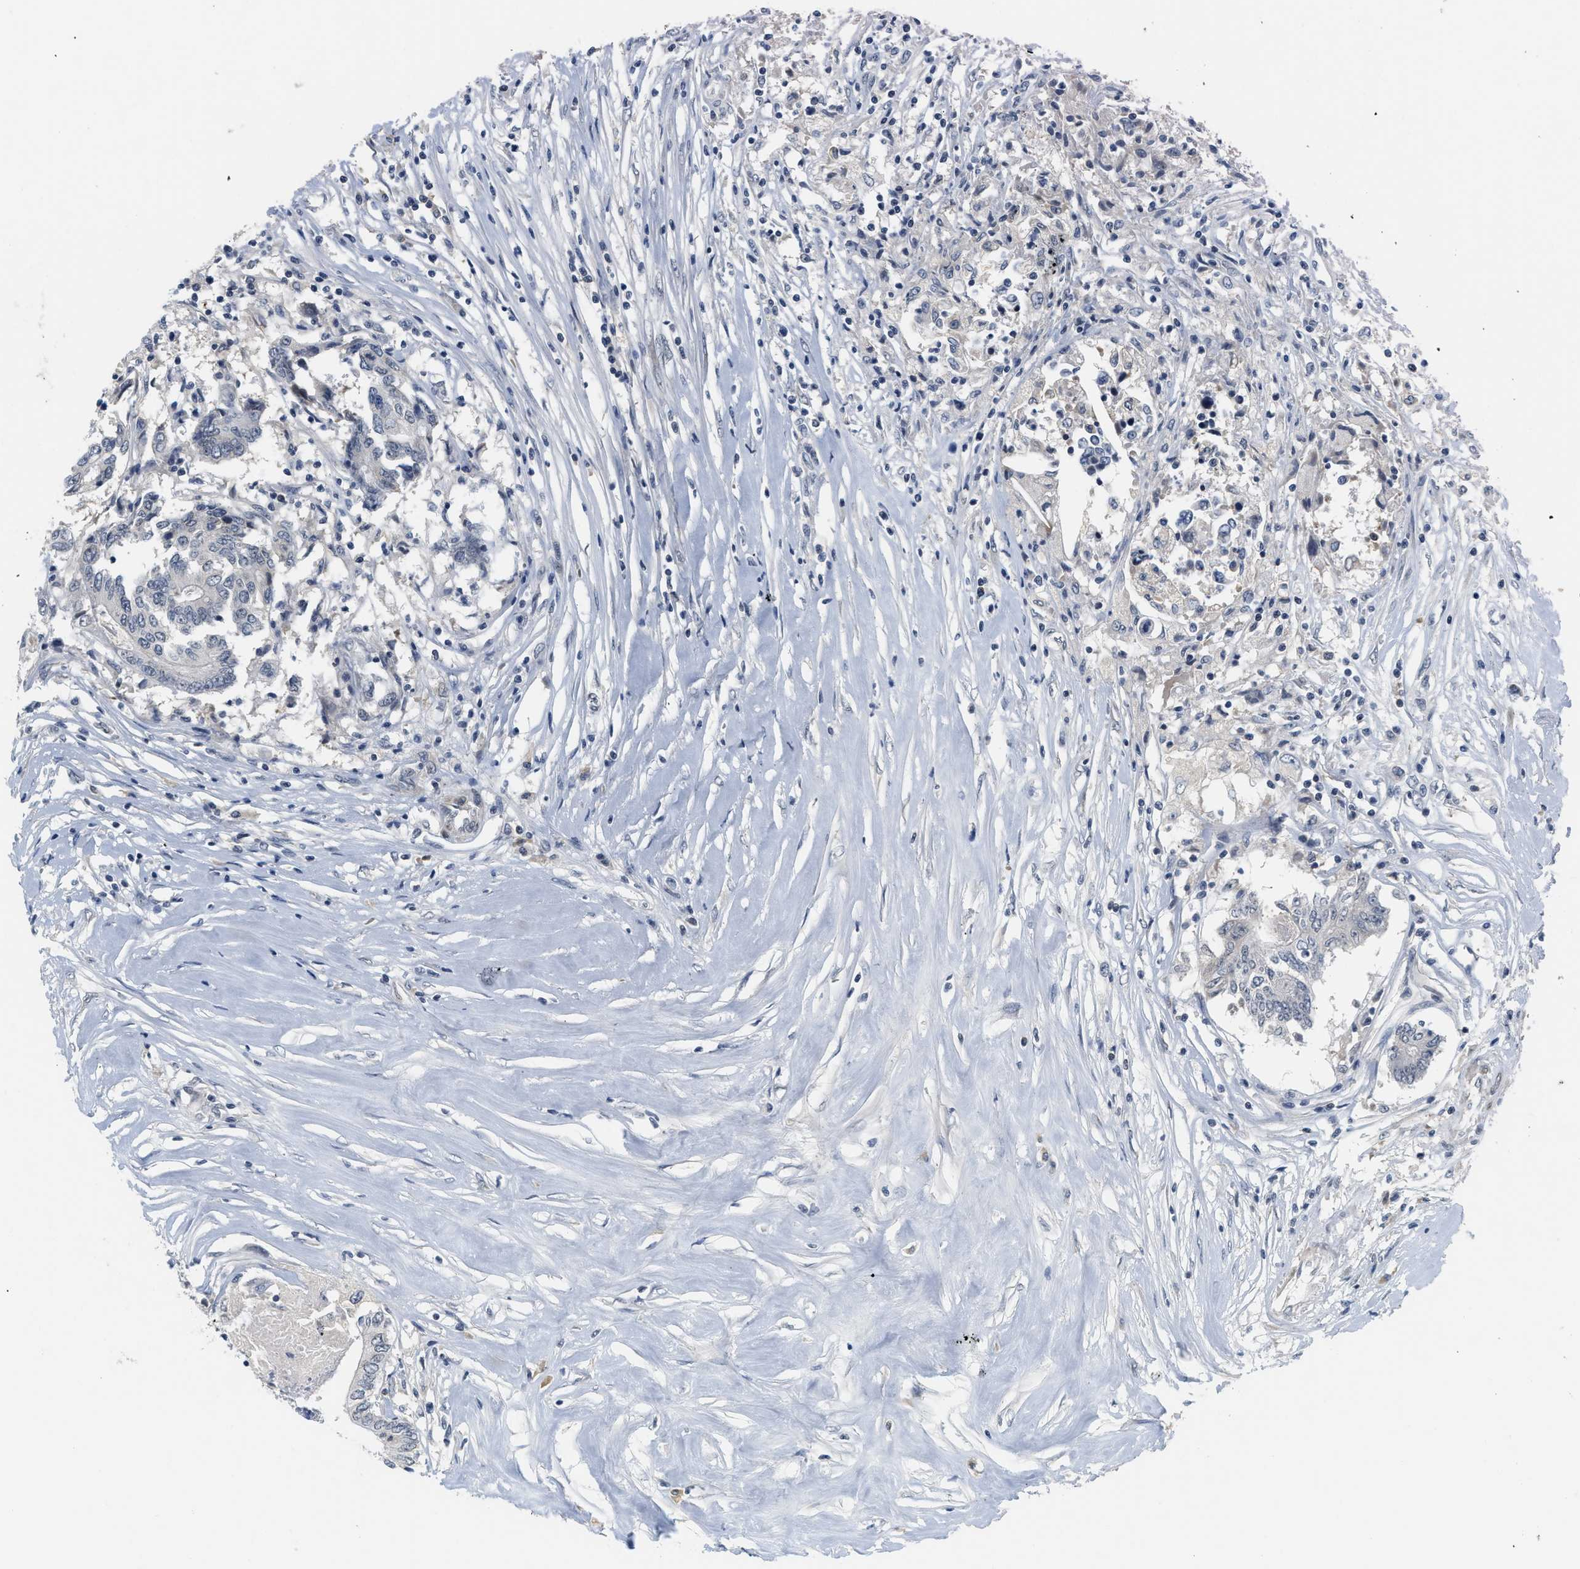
{"staining": {"intensity": "negative", "quantity": "none", "location": "none"}, "tissue": "colorectal cancer", "cell_type": "Tumor cells", "image_type": "cancer", "snomed": [{"axis": "morphology", "description": "Adenocarcinoma, NOS"}, {"axis": "topography", "description": "Rectum"}], "caption": "A histopathology image of colorectal cancer stained for a protein displays no brown staining in tumor cells.", "gene": "MZF1", "patient": {"sex": "male", "age": 63}}